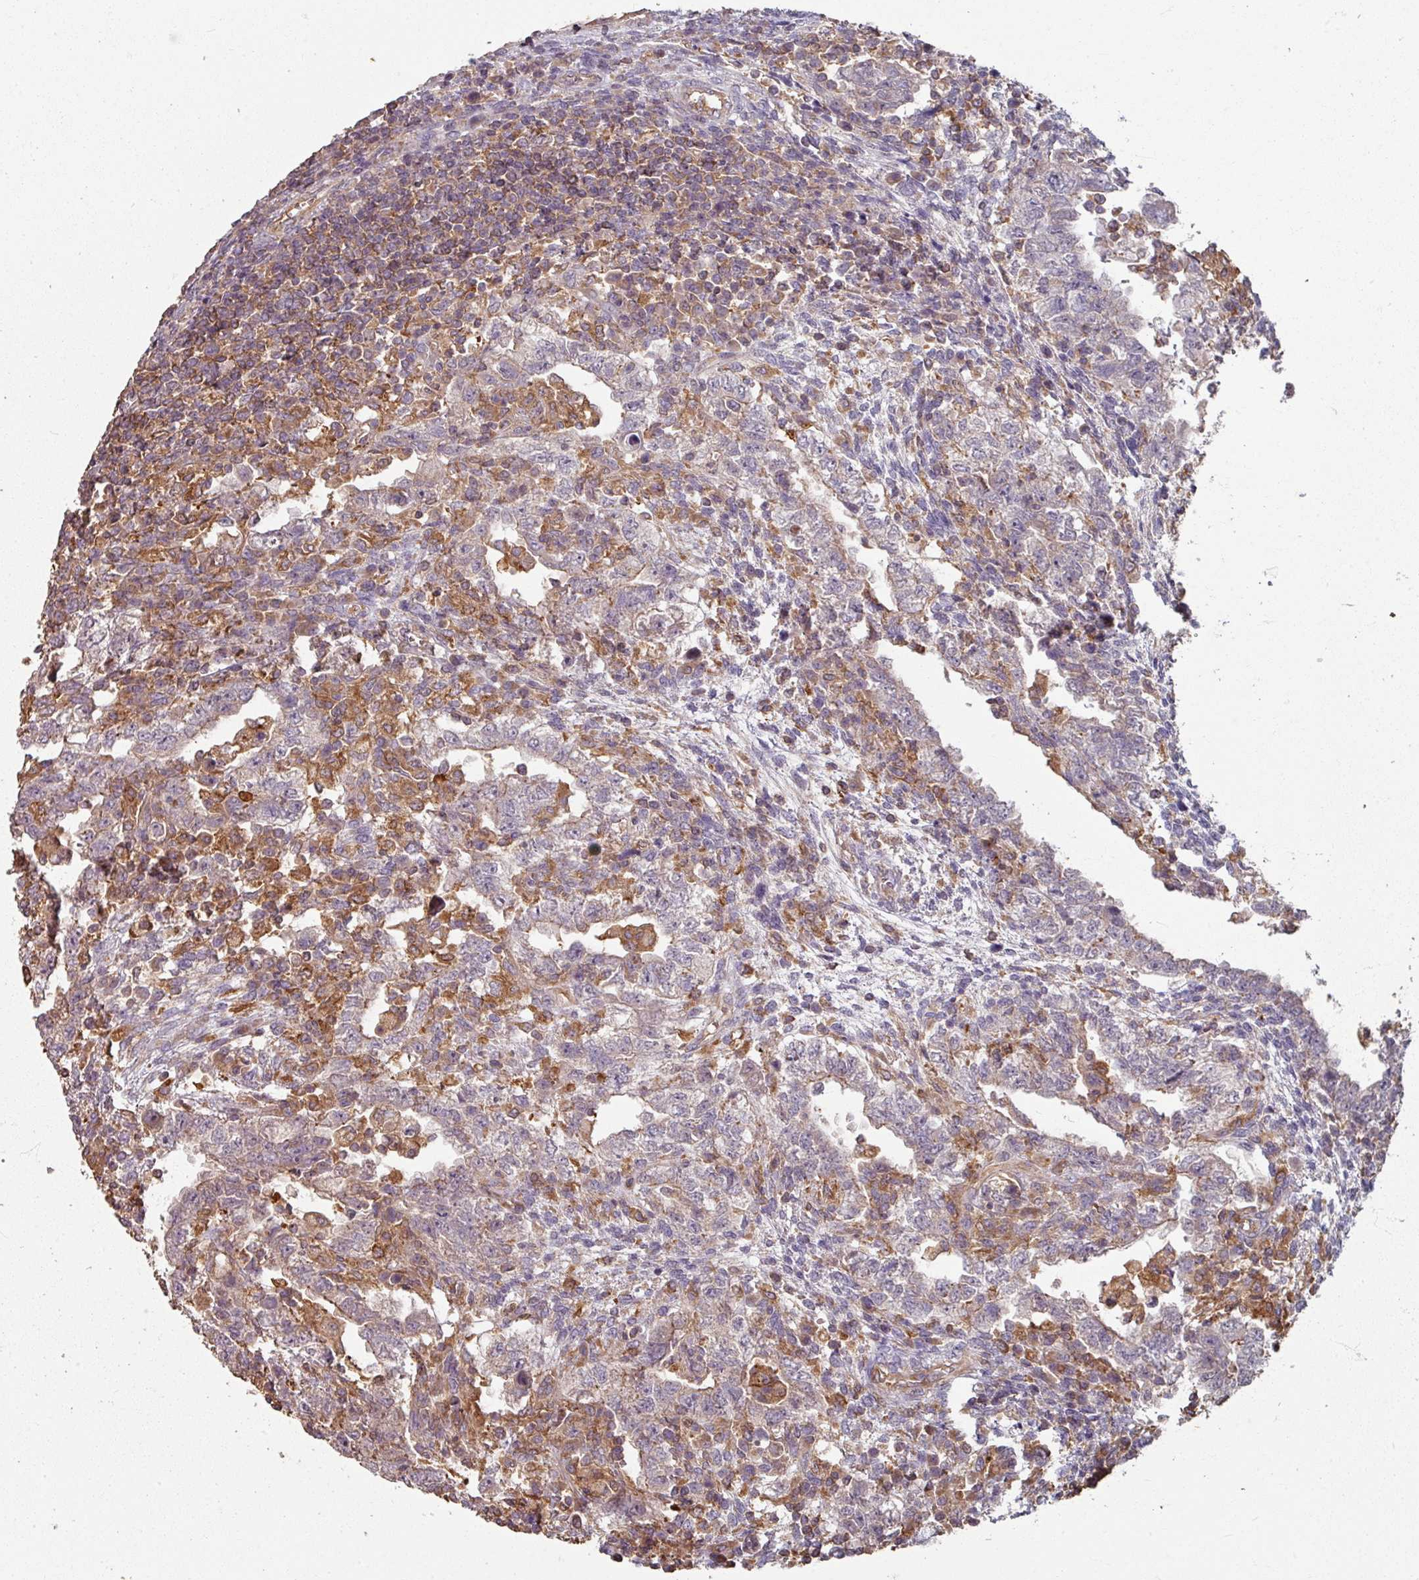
{"staining": {"intensity": "weak", "quantity": "25%-75%", "location": "cytoplasmic/membranous"}, "tissue": "testis cancer", "cell_type": "Tumor cells", "image_type": "cancer", "snomed": [{"axis": "morphology", "description": "Carcinoma, Embryonal, NOS"}, {"axis": "topography", "description": "Testis"}], "caption": "The photomicrograph shows a brown stain indicating the presence of a protein in the cytoplasmic/membranous of tumor cells in testis cancer (embryonal carcinoma).", "gene": "CCDC68", "patient": {"sex": "male", "age": 26}}